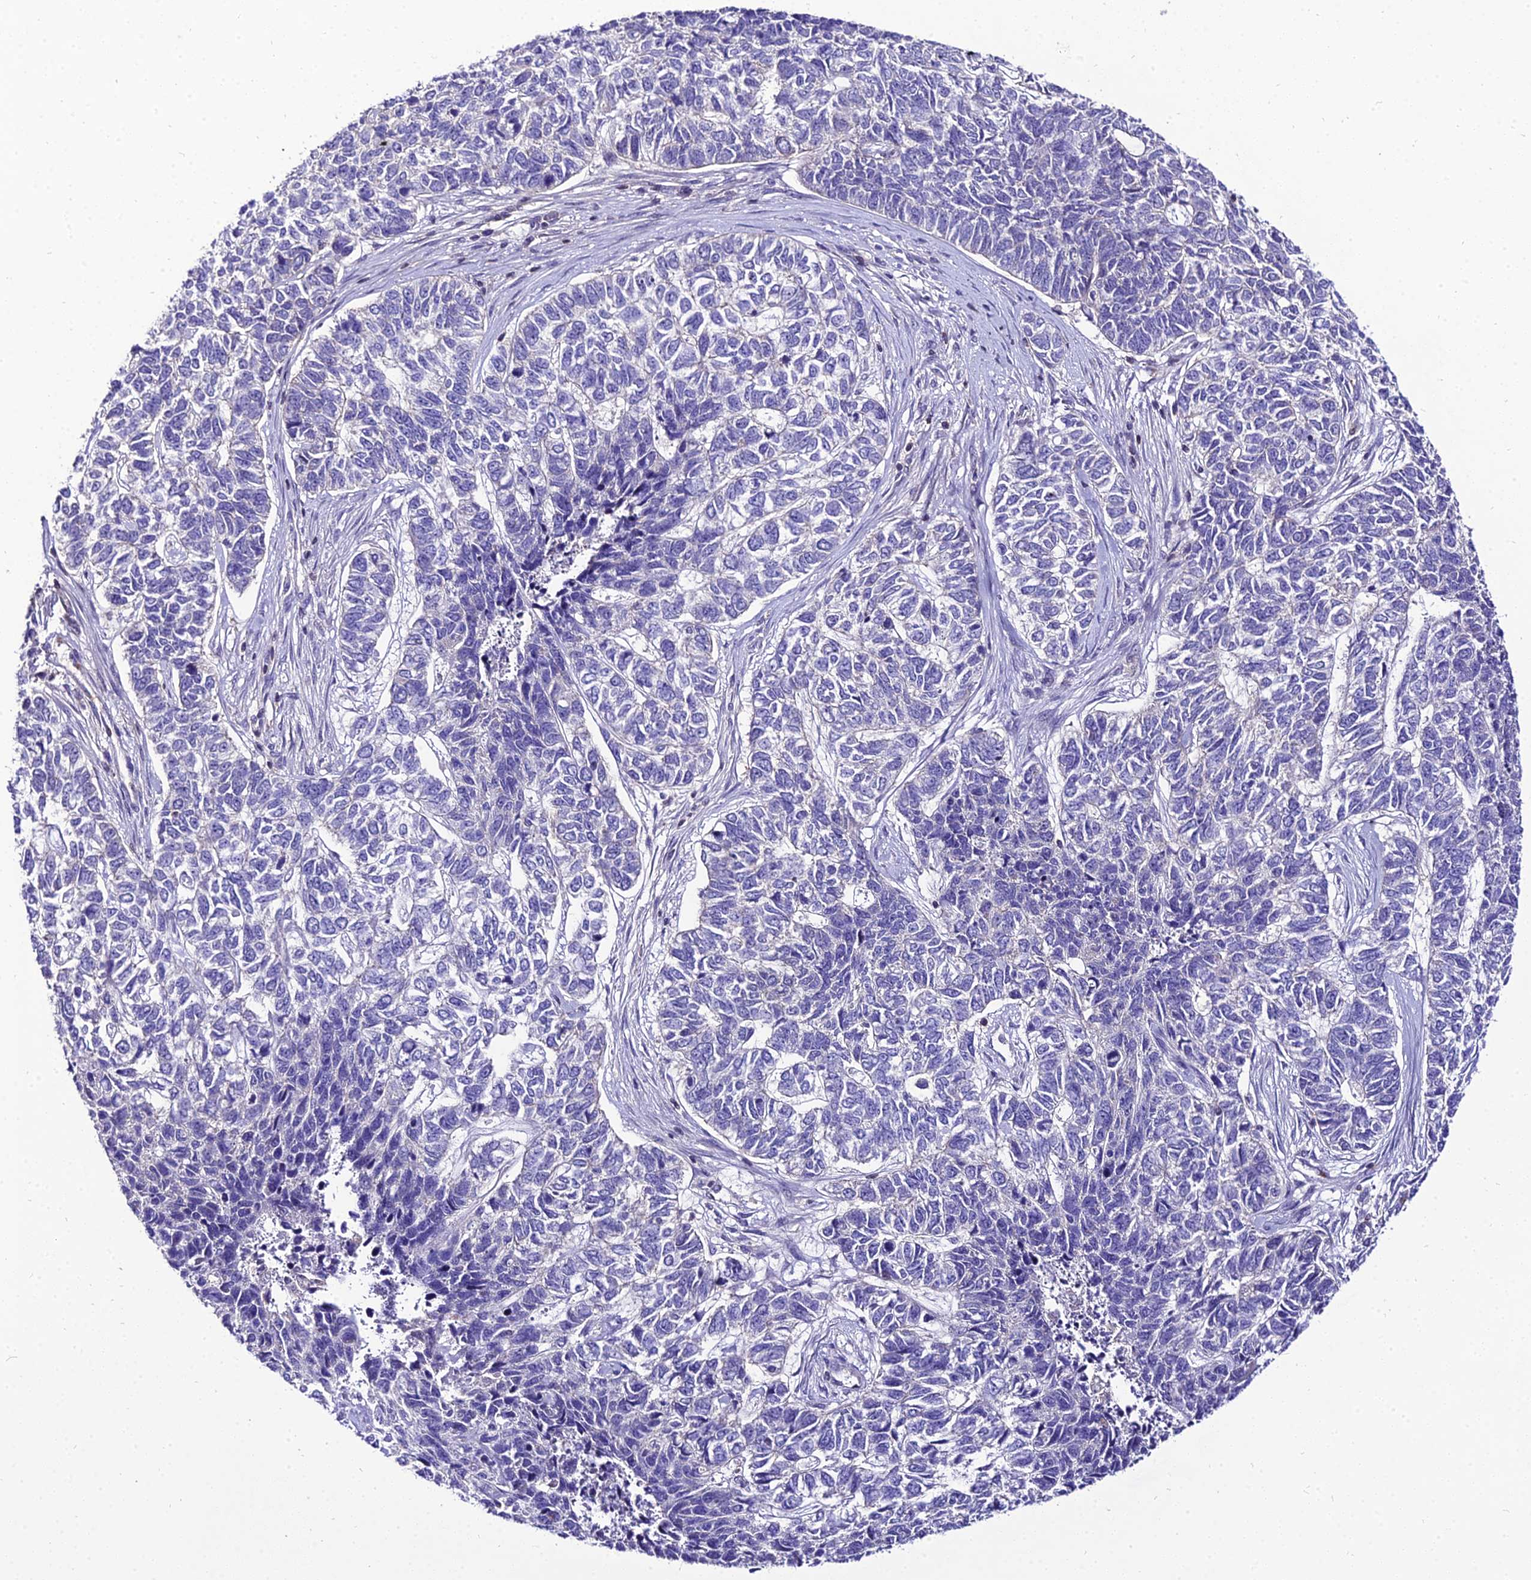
{"staining": {"intensity": "negative", "quantity": "none", "location": "none"}, "tissue": "skin cancer", "cell_type": "Tumor cells", "image_type": "cancer", "snomed": [{"axis": "morphology", "description": "Basal cell carcinoma"}, {"axis": "topography", "description": "Skin"}], "caption": "There is no significant expression in tumor cells of skin cancer.", "gene": "SHQ1", "patient": {"sex": "female", "age": 65}}